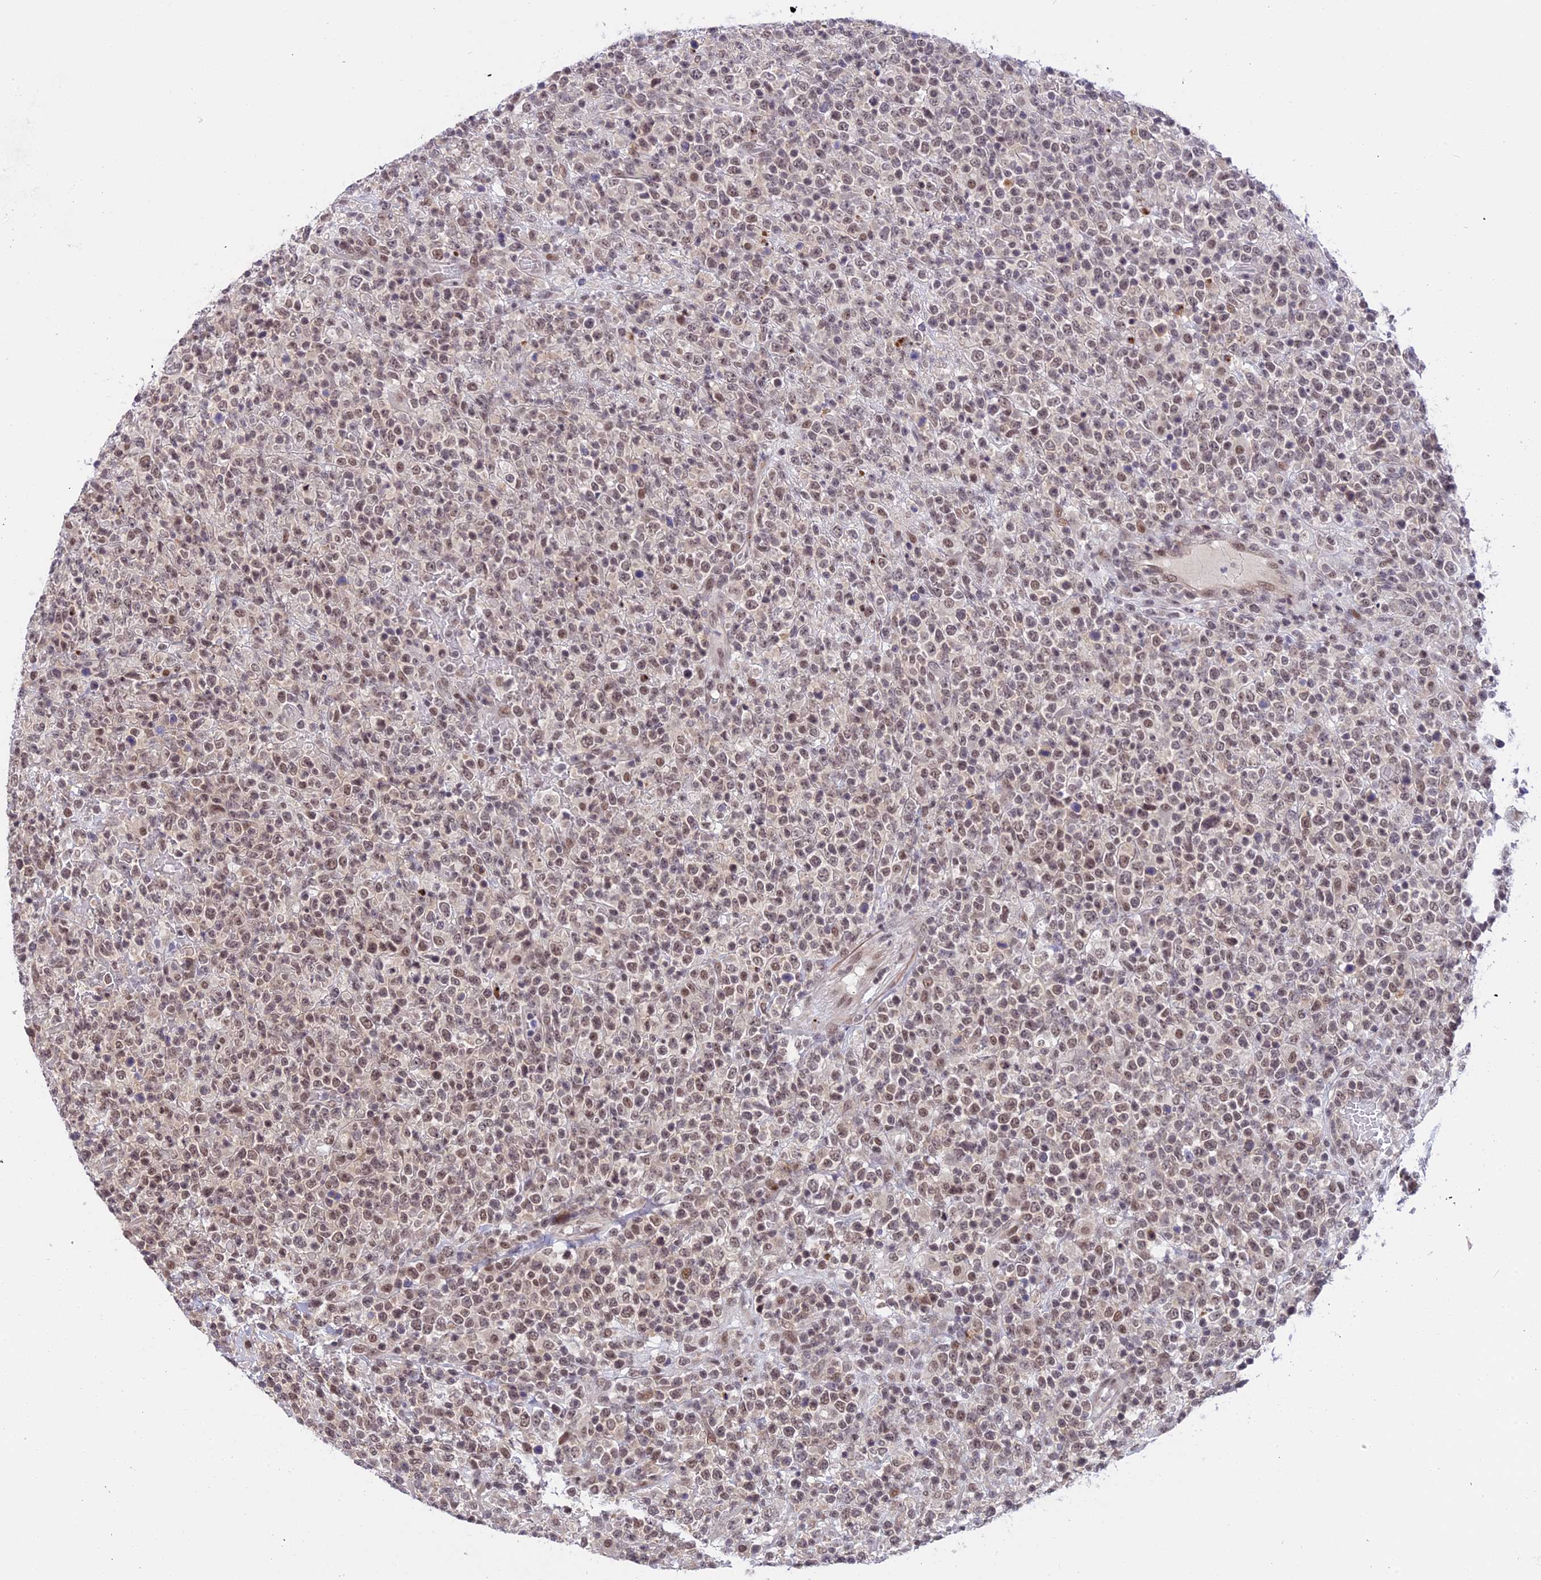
{"staining": {"intensity": "weak", "quantity": ">75%", "location": "nuclear"}, "tissue": "lymphoma", "cell_type": "Tumor cells", "image_type": "cancer", "snomed": [{"axis": "morphology", "description": "Malignant lymphoma, non-Hodgkin's type, High grade"}, {"axis": "topography", "description": "Colon"}], "caption": "Protein expression by immunohistochemistry (IHC) displays weak nuclear staining in about >75% of tumor cells in high-grade malignant lymphoma, non-Hodgkin's type.", "gene": "POLR2C", "patient": {"sex": "female", "age": 53}}